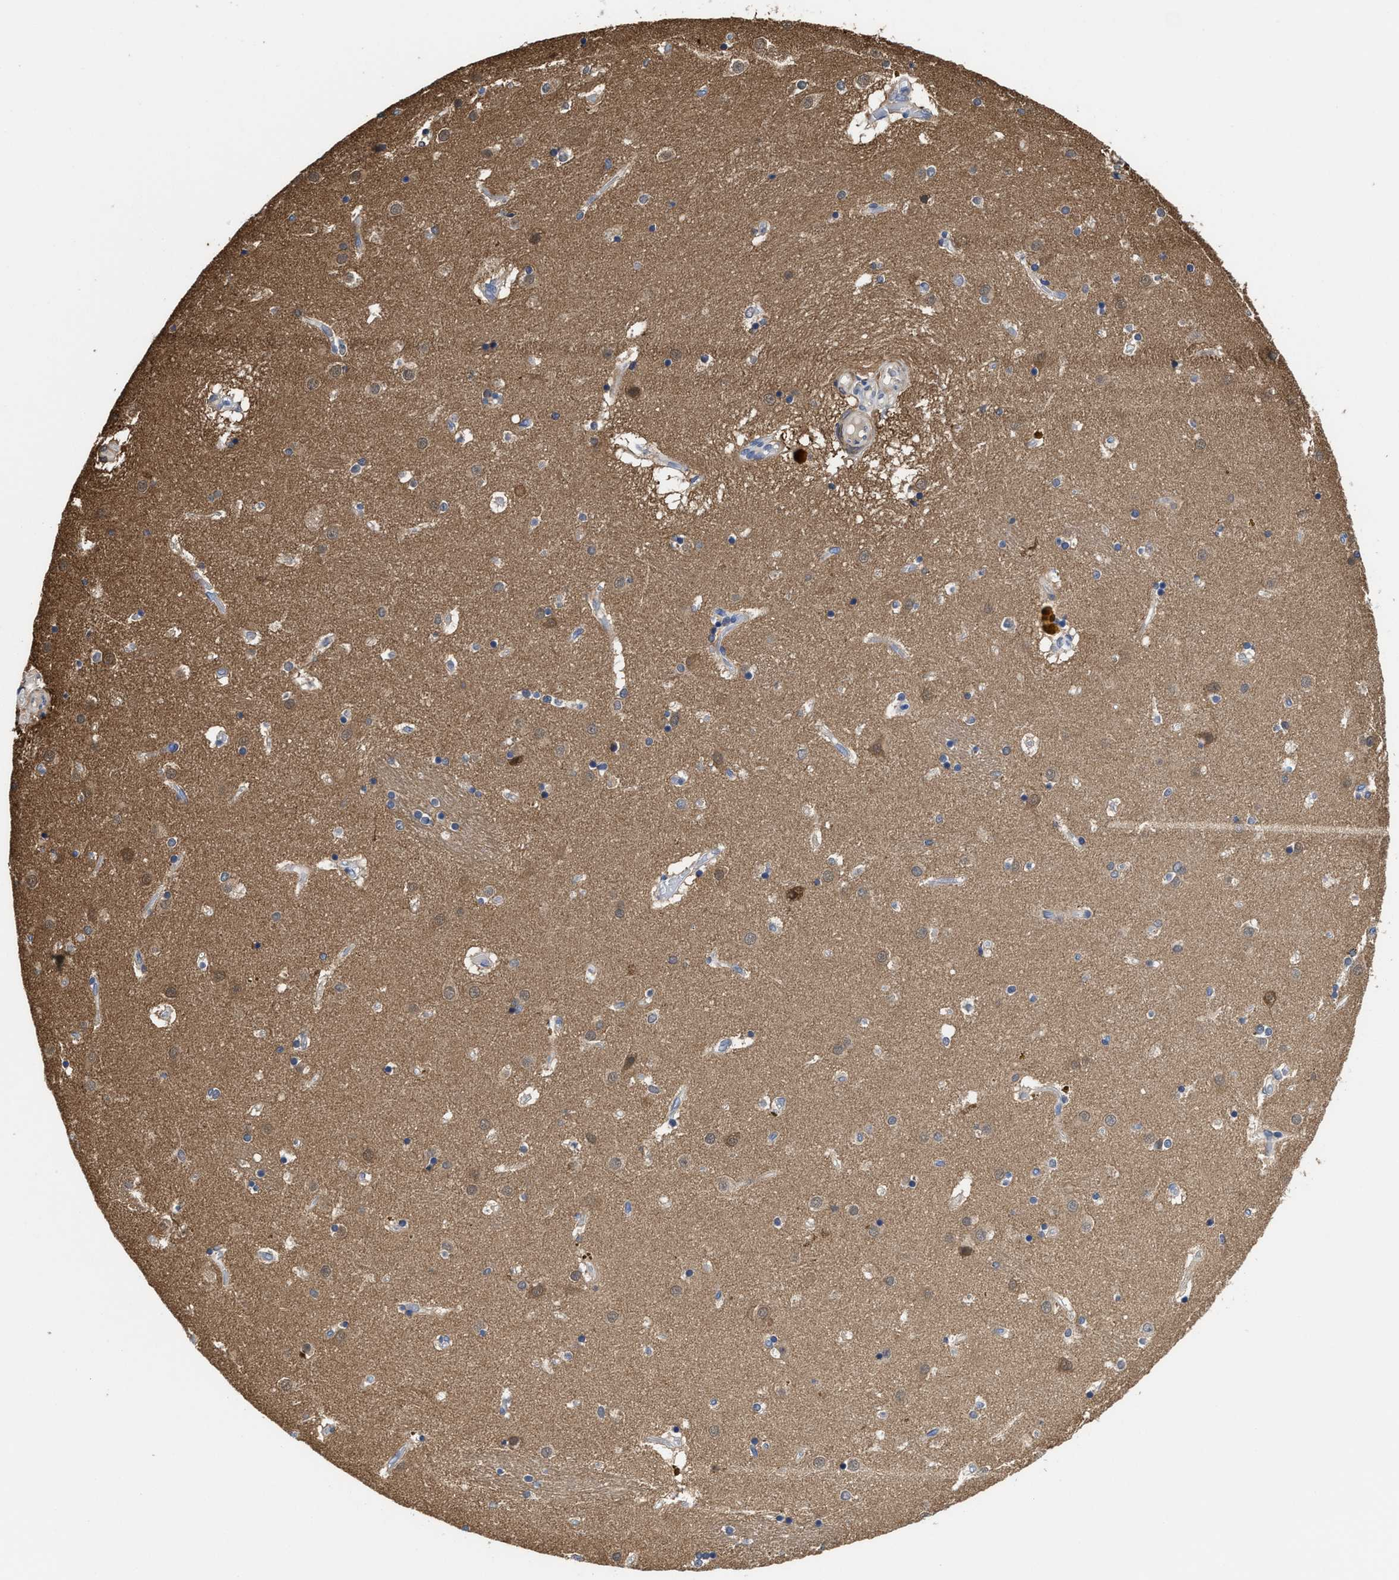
{"staining": {"intensity": "weak", "quantity": "25%-75%", "location": "cytoplasmic/membranous"}, "tissue": "caudate", "cell_type": "Glial cells", "image_type": "normal", "snomed": [{"axis": "morphology", "description": "Normal tissue, NOS"}, {"axis": "topography", "description": "Lateral ventricle wall"}], "caption": "Glial cells reveal low levels of weak cytoplasmic/membranous expression in approximately 25%-75% of cells in normal caudate. (DAB IHC with brightfield microscopy, high magnification).", "gene": "KIF12", "patient": {"sex": "male", "age": 70}}